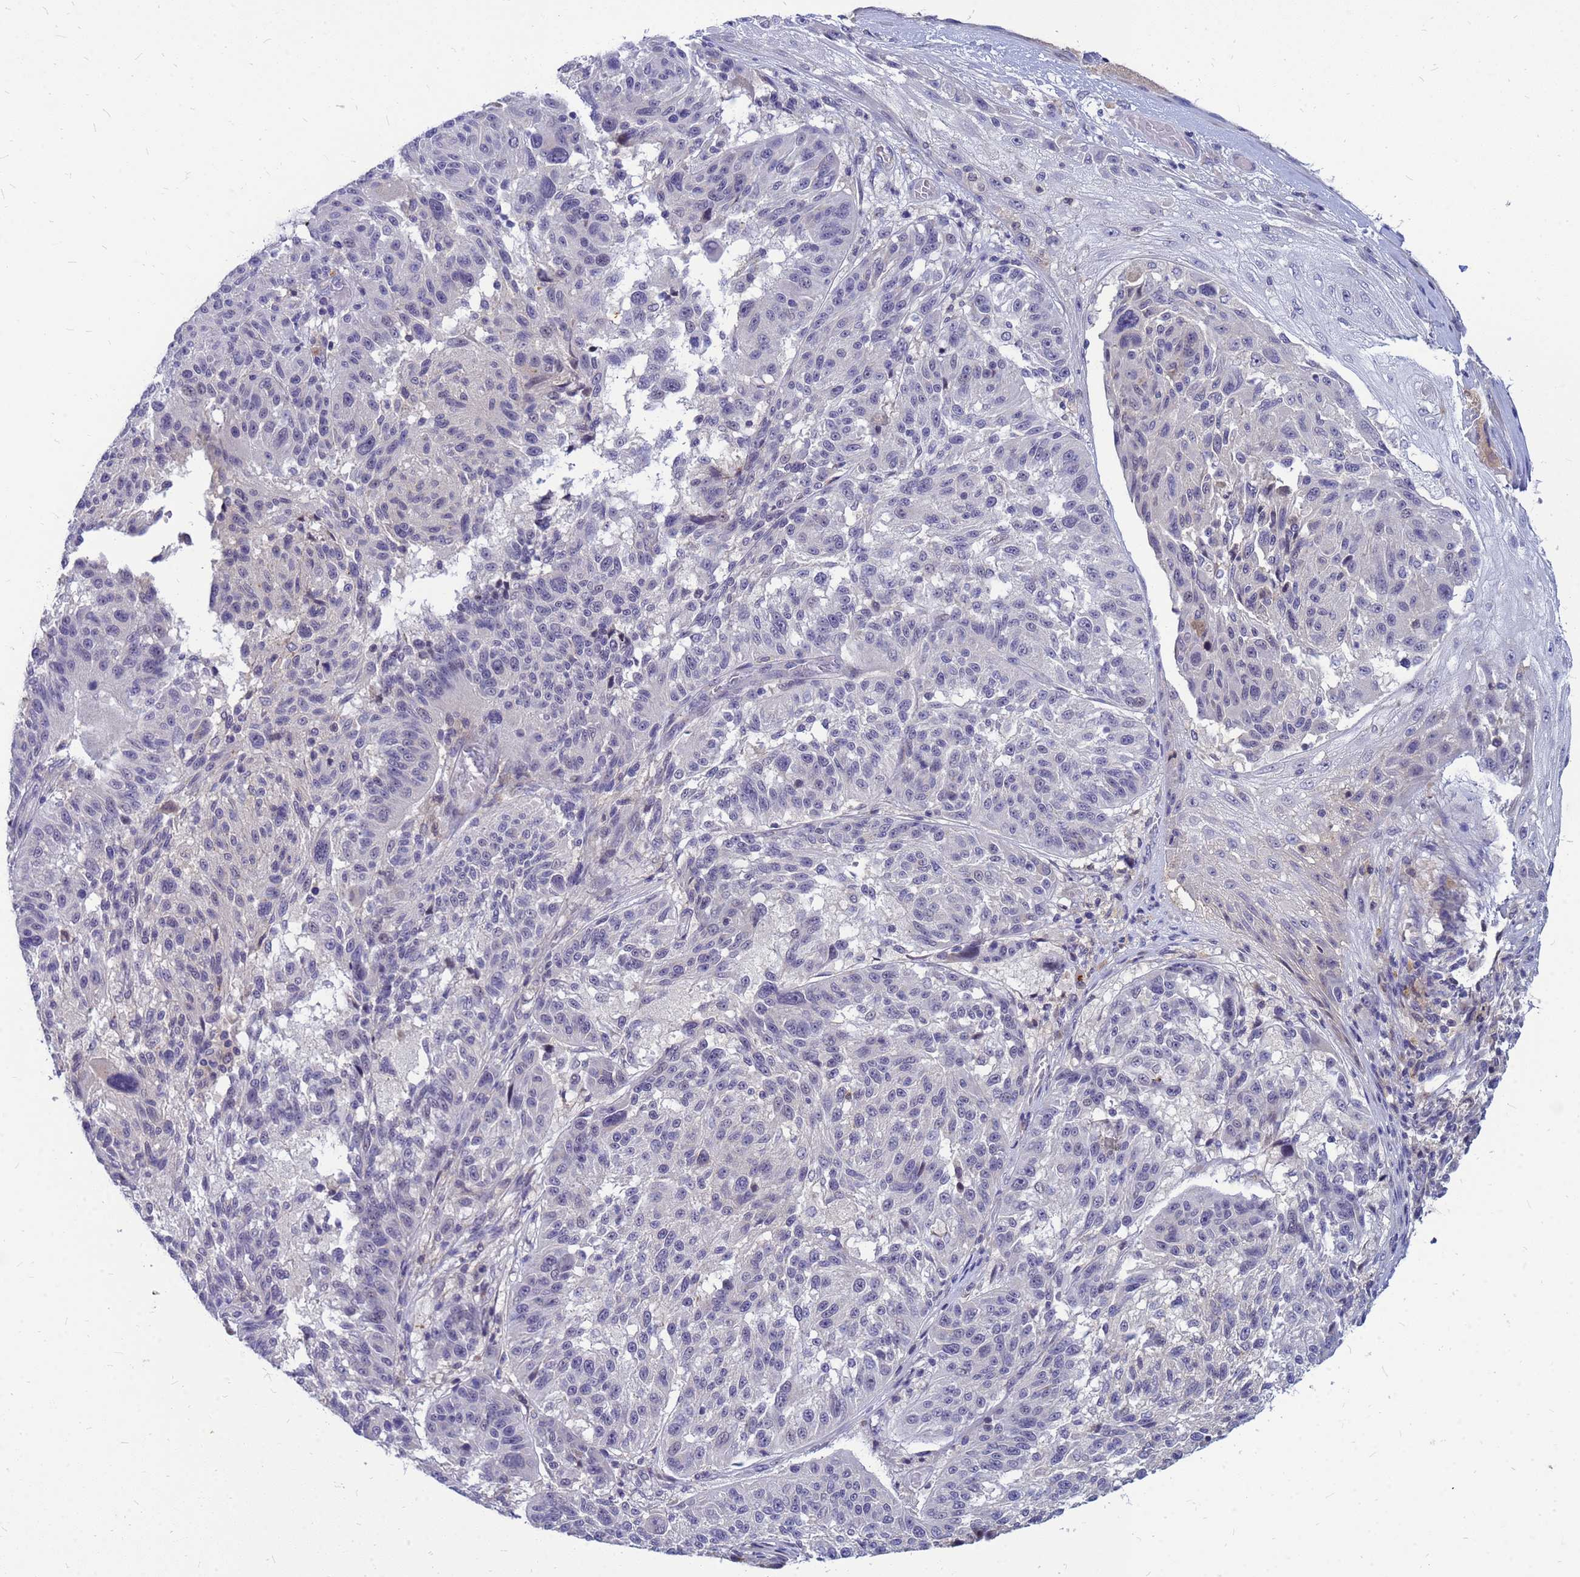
{"staining": {"intensity": "negative", "quantity": "none", "location": "none"}, "tissue": "melanoma", "cell_type": "Tumor cells", "image_type": "cancer", "snomed": [{"axis": "morphology", "description": "Malignant melanoma, NOS"}, {"axis": "topography", "description": "Skin"}], "caption": "There is no significant expression in tumor cells of melanoma. (DAB immunohistochemistry visualized using brightfield microscopy, high magnification).", "gene": "SRGAP3", "patient": {"sex": "male", "age": 53}}